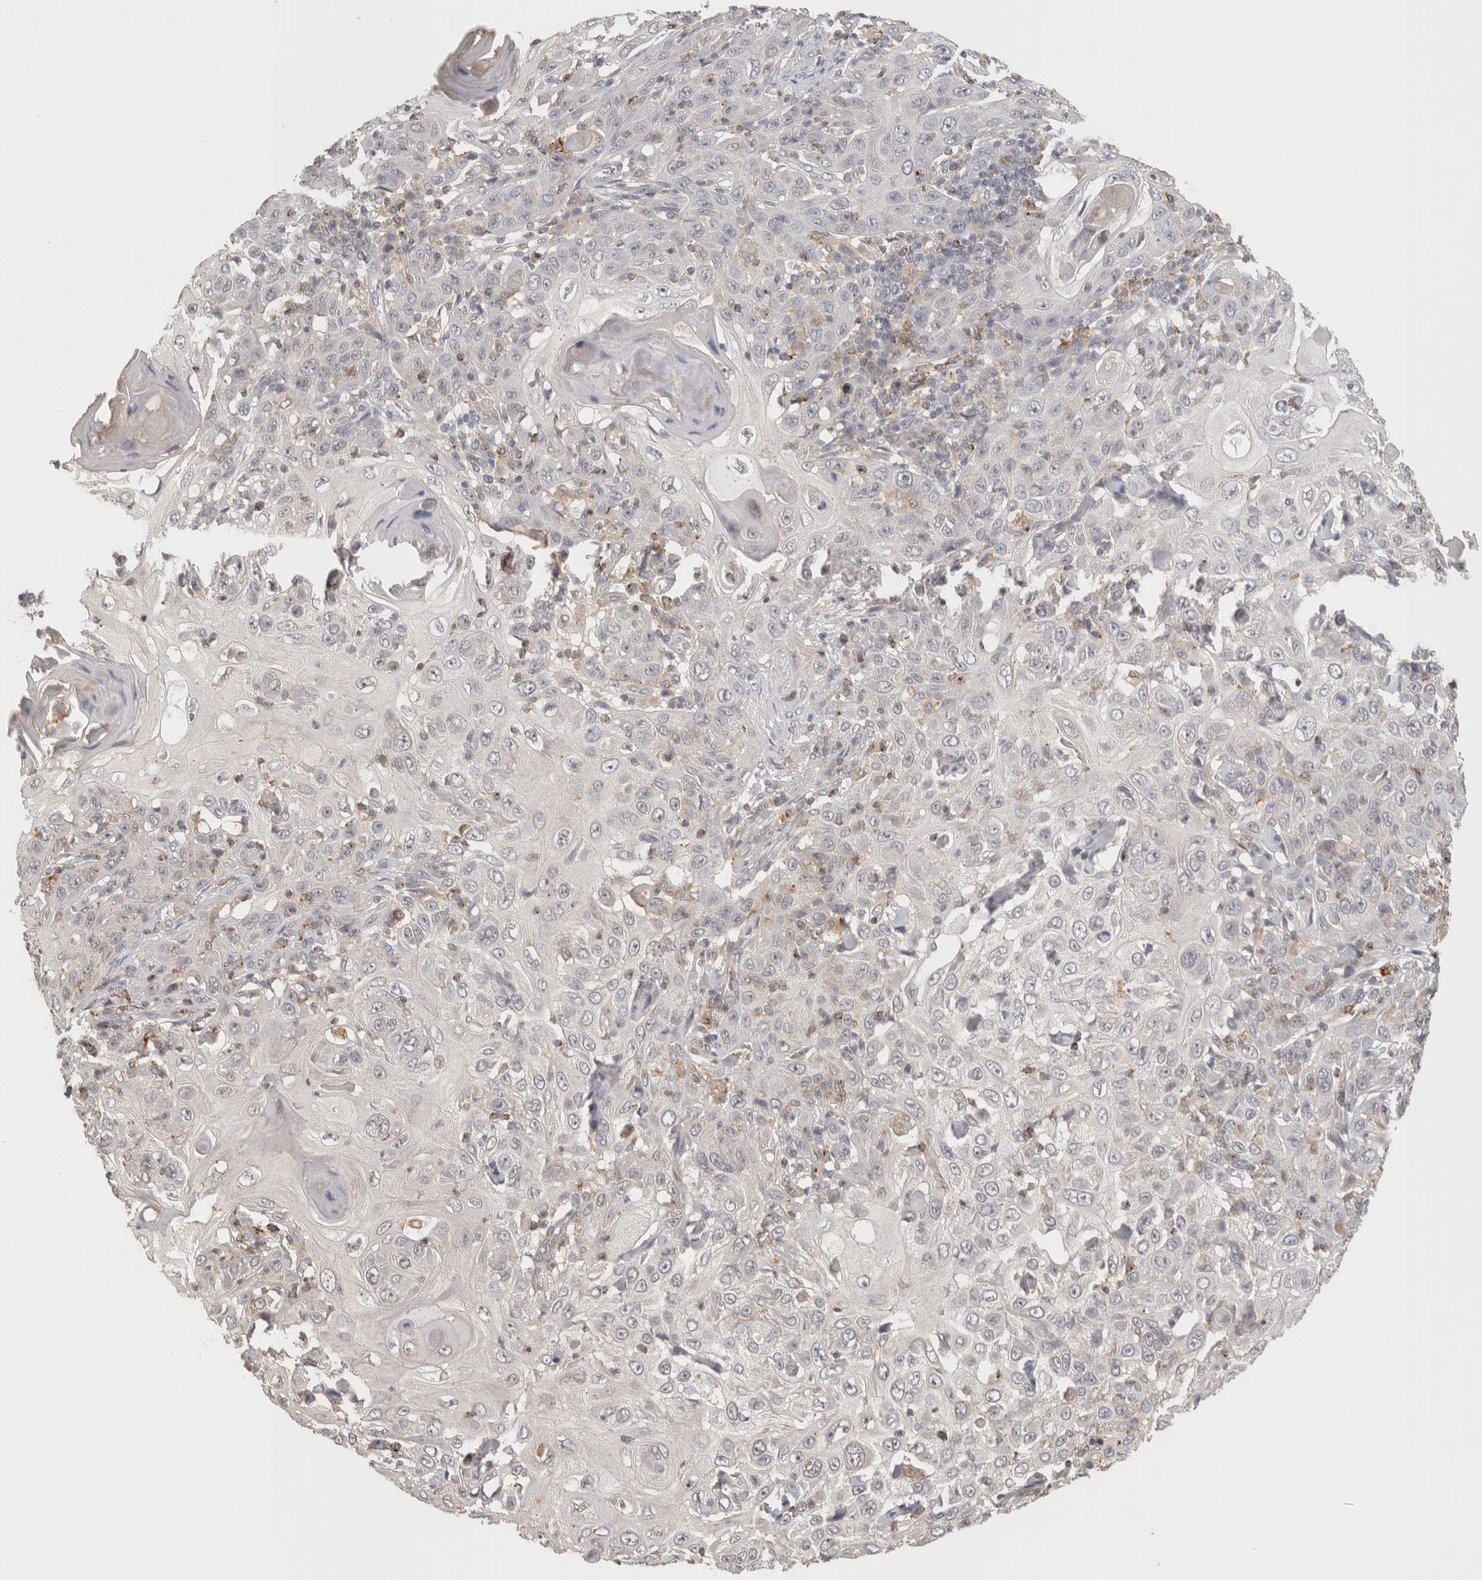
{"staining": {"intensity": "negative", "quantity": "none", "location": "none"}, "tissue": "skin cancer", "cell_type": "Tumor cells", "image_type": "cancer", "snomed": [{"axis": "morphology", "description": "Squamous cell carcinoma, NOS"}, {"axis": "topography", "description": "Skin"}], "caption": "This photomicrograph is of skin squamous cell carcinoma stained with immunohistochemistry to label a protein in brown with the nuclei are counter-stained blue. There is no expression in tumor cells. Brightfield microscopy of immunohistochemistry stained with DAB (3,3'-diaminobenzidine) (brown) and hematoxylin (blue), captured at high magnification.", "gene": "HAVCR2", "patient": {"sex": "female", "age": 88}}